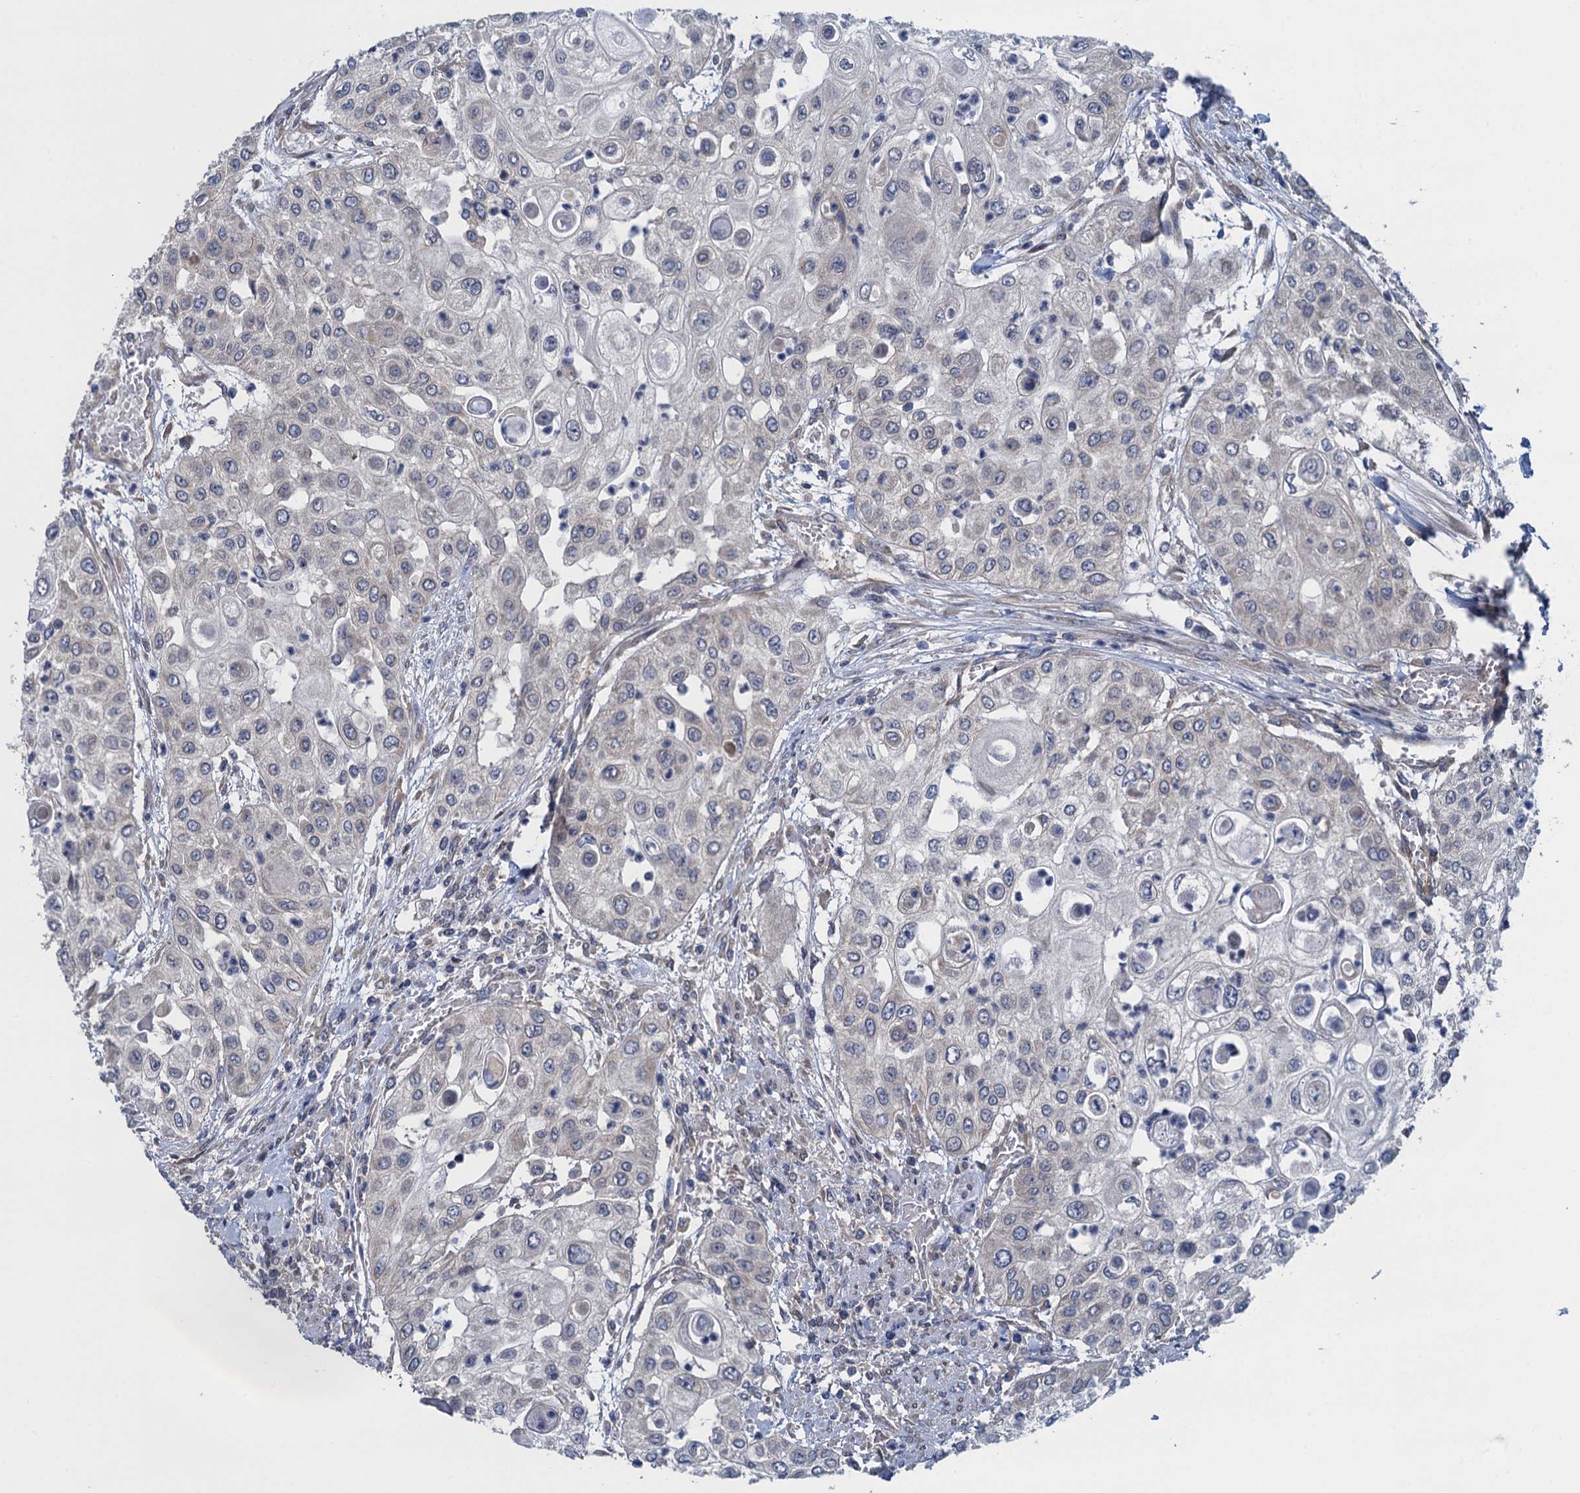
{"staining": {"intensity": "negative", "quantity": "none", "location": "none"}, "tissue": "urothelial cancer", "cell_type": "Tumor cells", "image_type": "cancer", "snomed": [{"axis": "morphology", "description": "Urothelial carcinoma, High grade"}, {"axis": "topography", "description": "Urinary bladder"}], "caption": "Tumor cells show no significant positivity in high-grade urothelial carcinoma. (Stains: DAB IHC with hematoxylin counter stain, Microscopy: brightfield microscopy at high magnification).", "gene": "CTU2", "patient": {"sex": "female", "age": 79}}